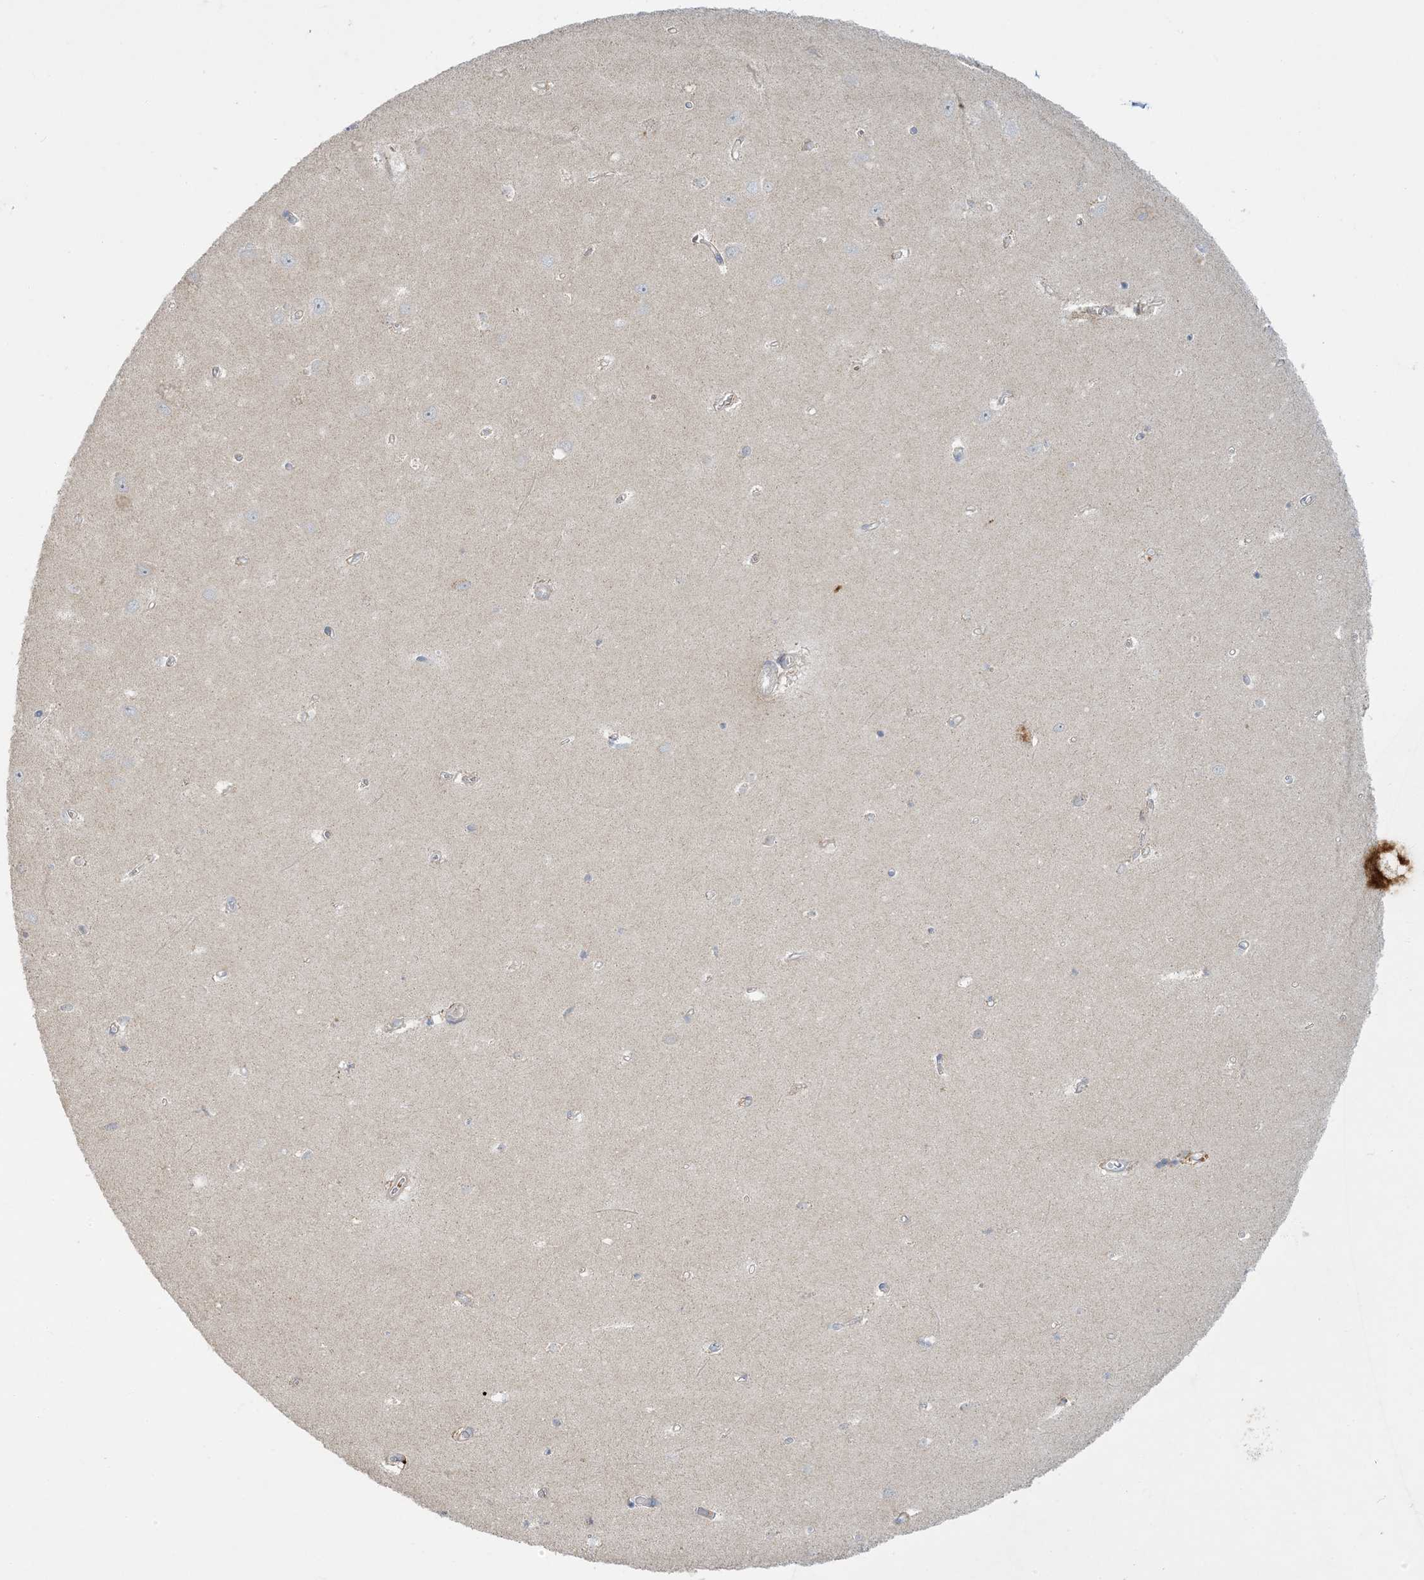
{"staining": {"intensity": "negative", "quantity": "none", "location": "none"}, "tissue": "hippocampus", "cell_type": "Glial cells", "image_type": "normal", "snomed": [{"axis": "morphology", "description": "Normal tissue, NOS"}, {"axis": "topography", "description": "Hippocampus"}], "caption": "Unremarkable hippocampus was stained to show a protein in brown. There is no significant positivity in glial cells.", "gene": "LTN1", "patient": {"sex": "female", "age": 64}}